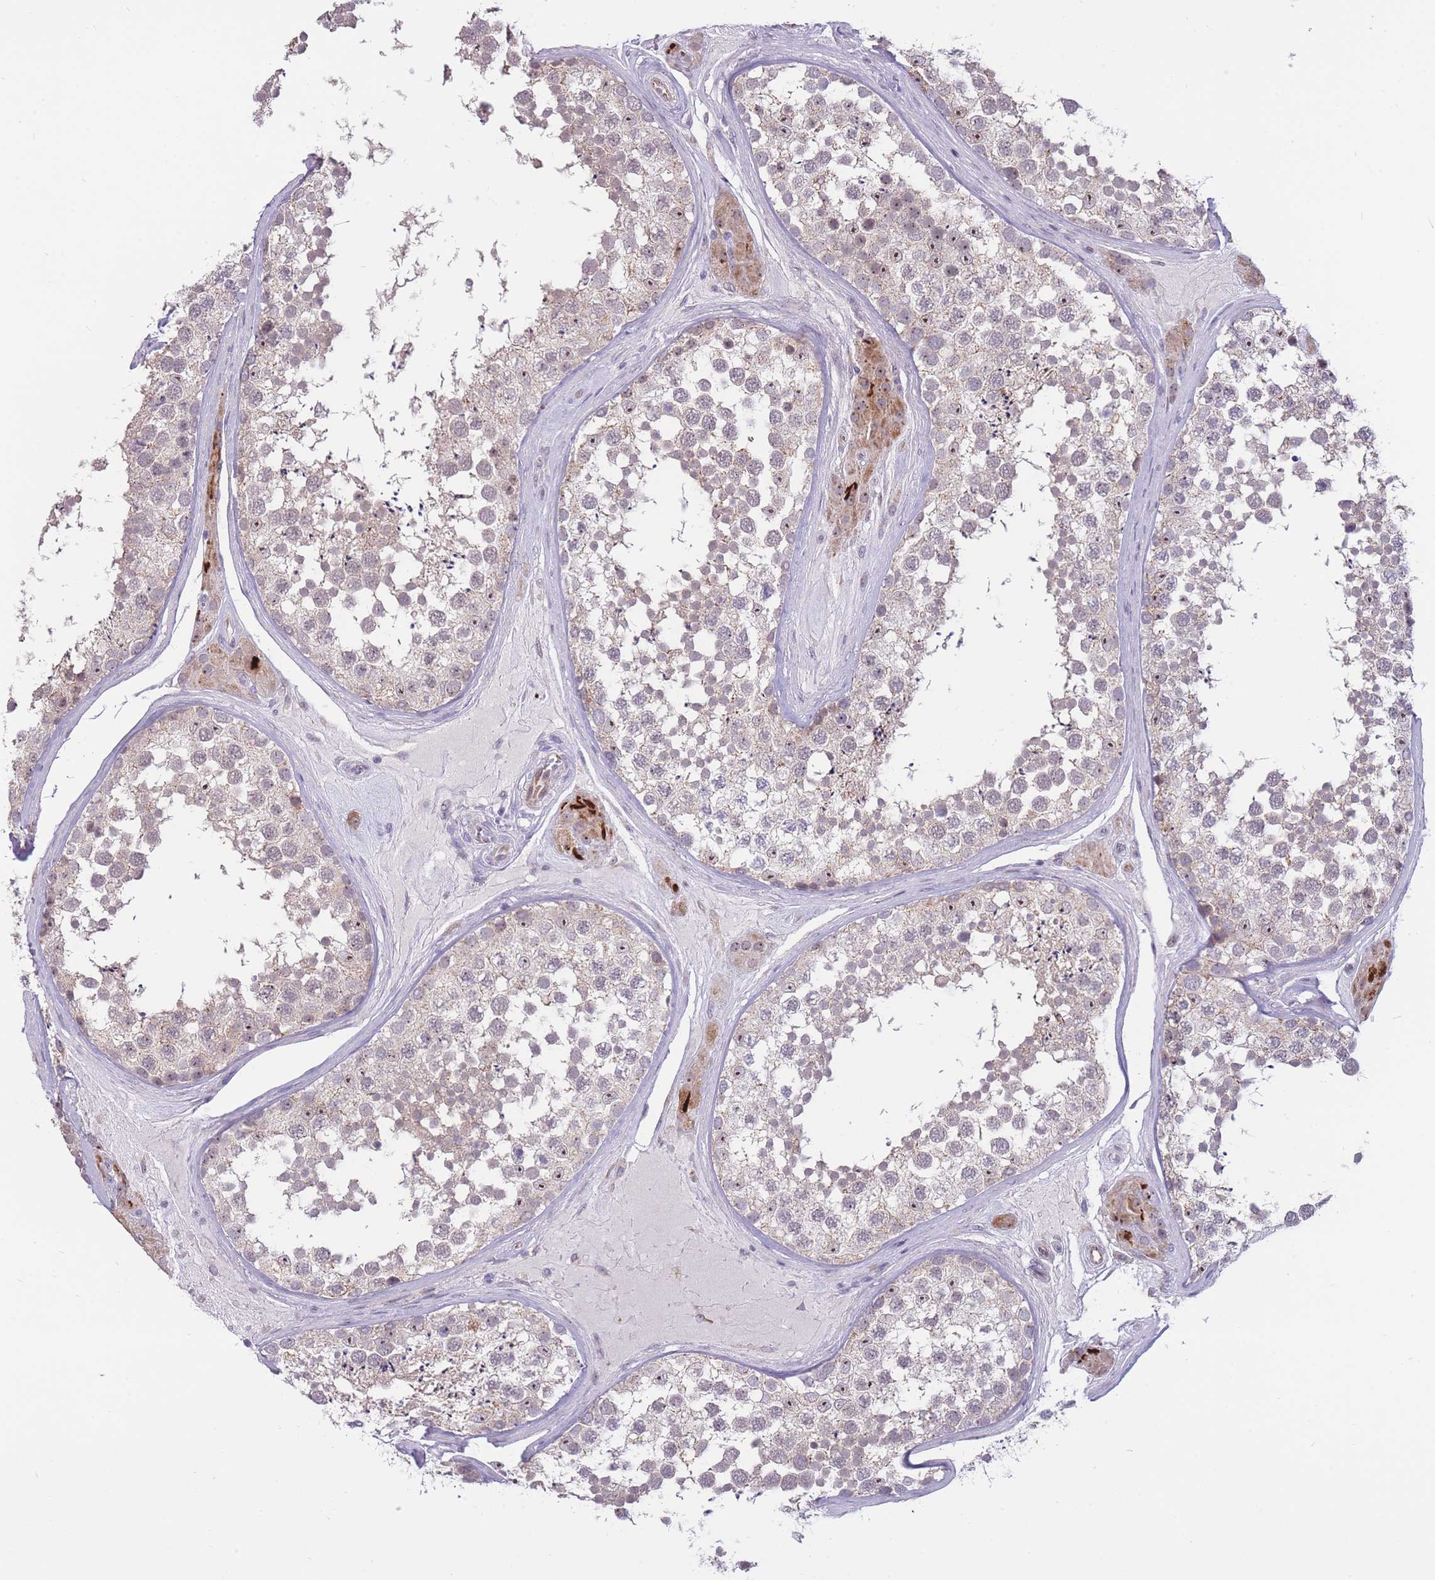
{"staining": {"intensity": "moderate", "quantity": "25%-75%", "location": "nuclear"}, "tissue": "testis", "cell_type": "Cells in seminiferous ducts", "image_type": "normal", "snomed": [{"axis": "morphology", "description": "Normal tissue, NOS"}, {"axis": "topography", "description": "Testis"}], "caption": "This micrograph reveals immunohistochemistry (IHC) staining of benign testis, with medium moderate nuclear expression in approximately 25%-75% of cells in seminiferous ducts.", "gene": "MCIDAS", "patient": {"sex": "male", "age": 46}}